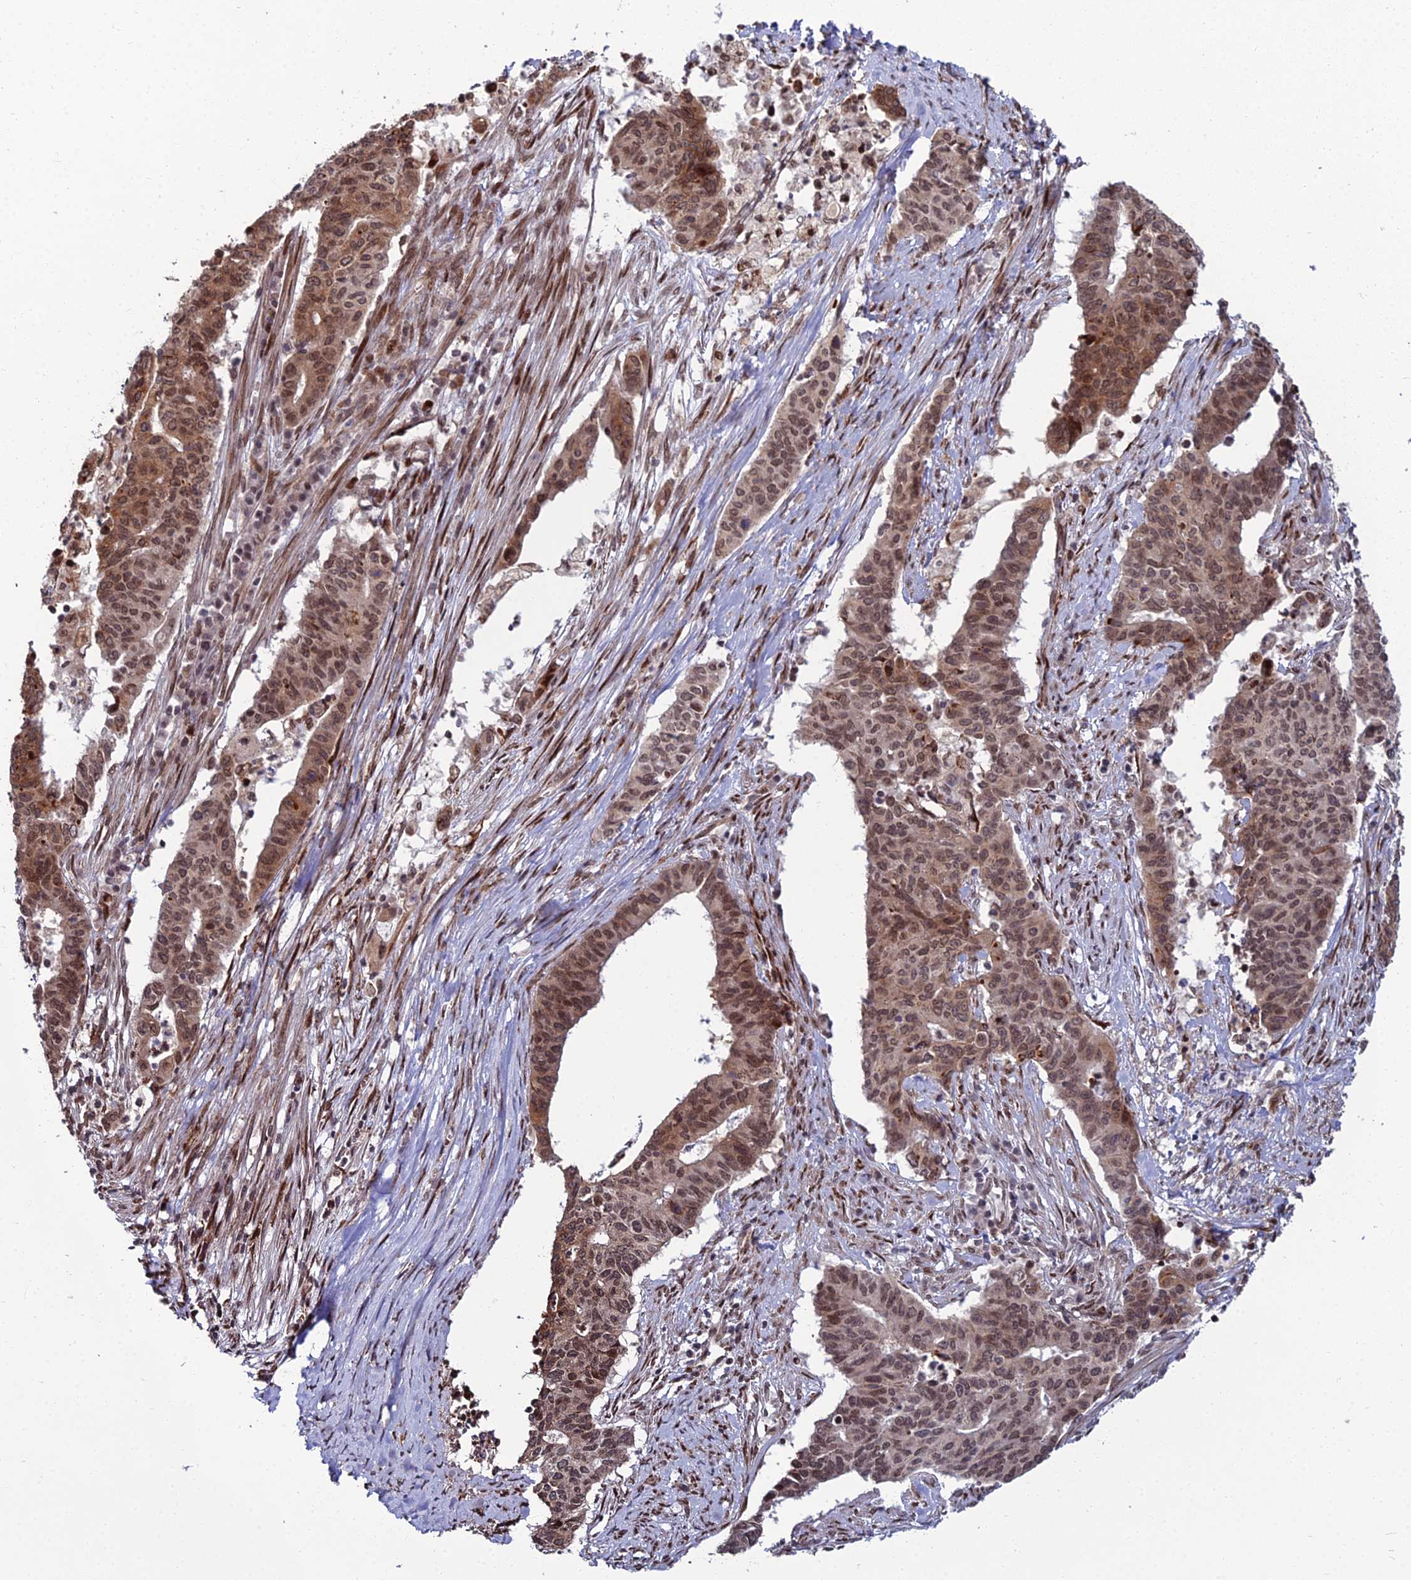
{"staining": {"intensity": "moderate", "quantity": ">75%", "location": "cytoplasmic/membranous,nuclear"}, "tissue": "endometrial cancer", "cell_type": "Tumor cells", "image_type": "cancer", "snomed": [{"axis": "morphology", "description": "Adenocarcinoma, NOS"}, {"axis": "topography", "description": "Endometrium"}], "caption": "The immunohistochemical stain shows moderate cytoplasmic/membranous and nuclear positivity in tumor cells of adenocarcinoma (endometrial) tissue.", "gene": "ZNF668", "patient": {"sex": "female", "age": 59}}